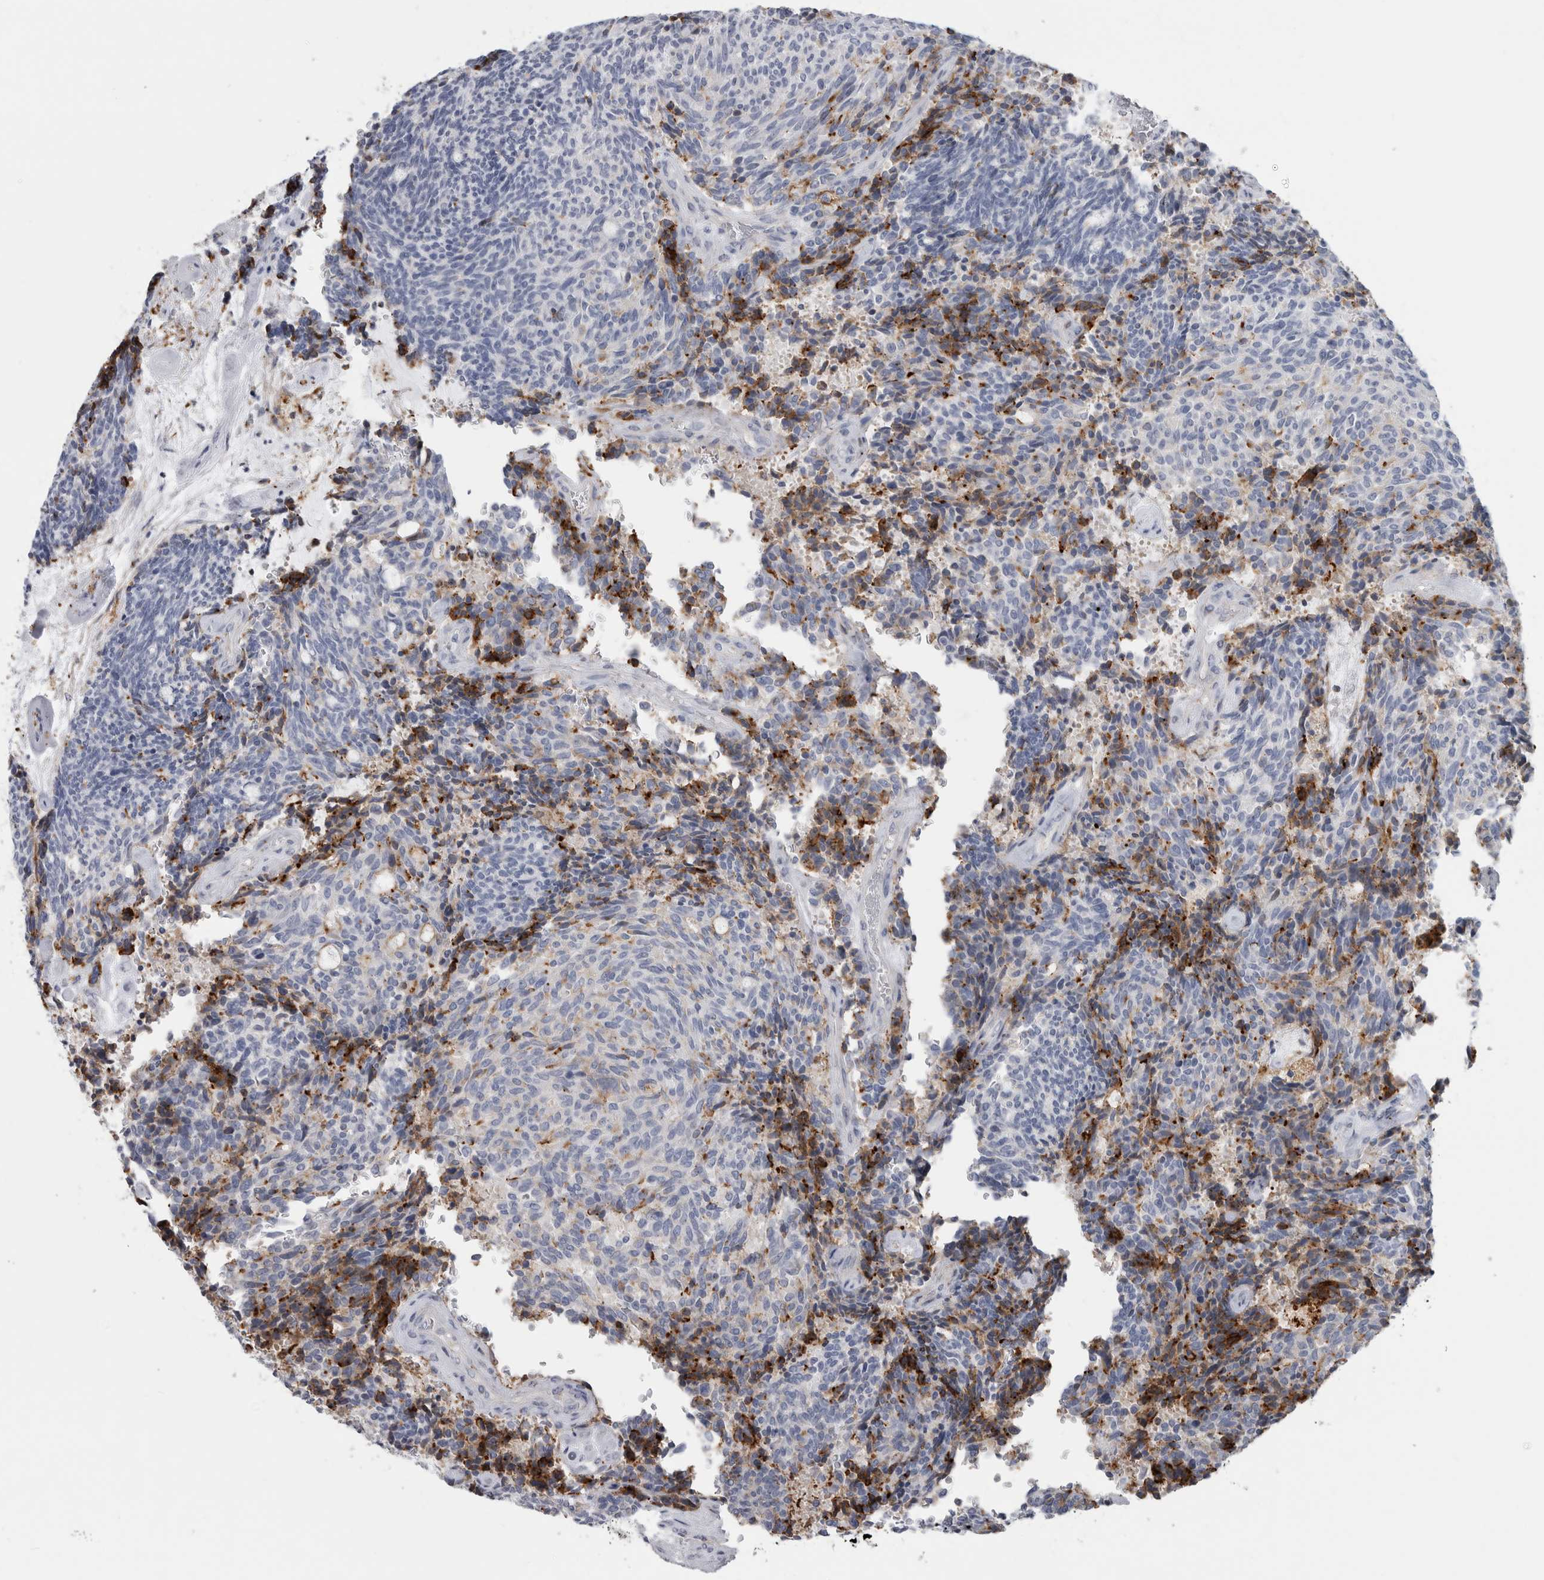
{"staining": {"intensity": "negative", "quantity": "none", "location": "none"}, "tissue": "carcinoid", "cell_type": "Tumor cells", "image_type": "cancer", "snomed": [{"axis": "morphology", "description": "Carcinoid, malignant, NOS"}, {"axis": "topography", "description": "Pancreas"}], "caption": "IHC image of malignant carcinoid stained for a protein (brown), which demonstrates no staining in tumor cells. (DAB (3,3'-diaminobenzidine) IHC with hematoxylin counter stain).", "gene": "DNAJC24", "patient": {"sex": "female", "age": 54}}